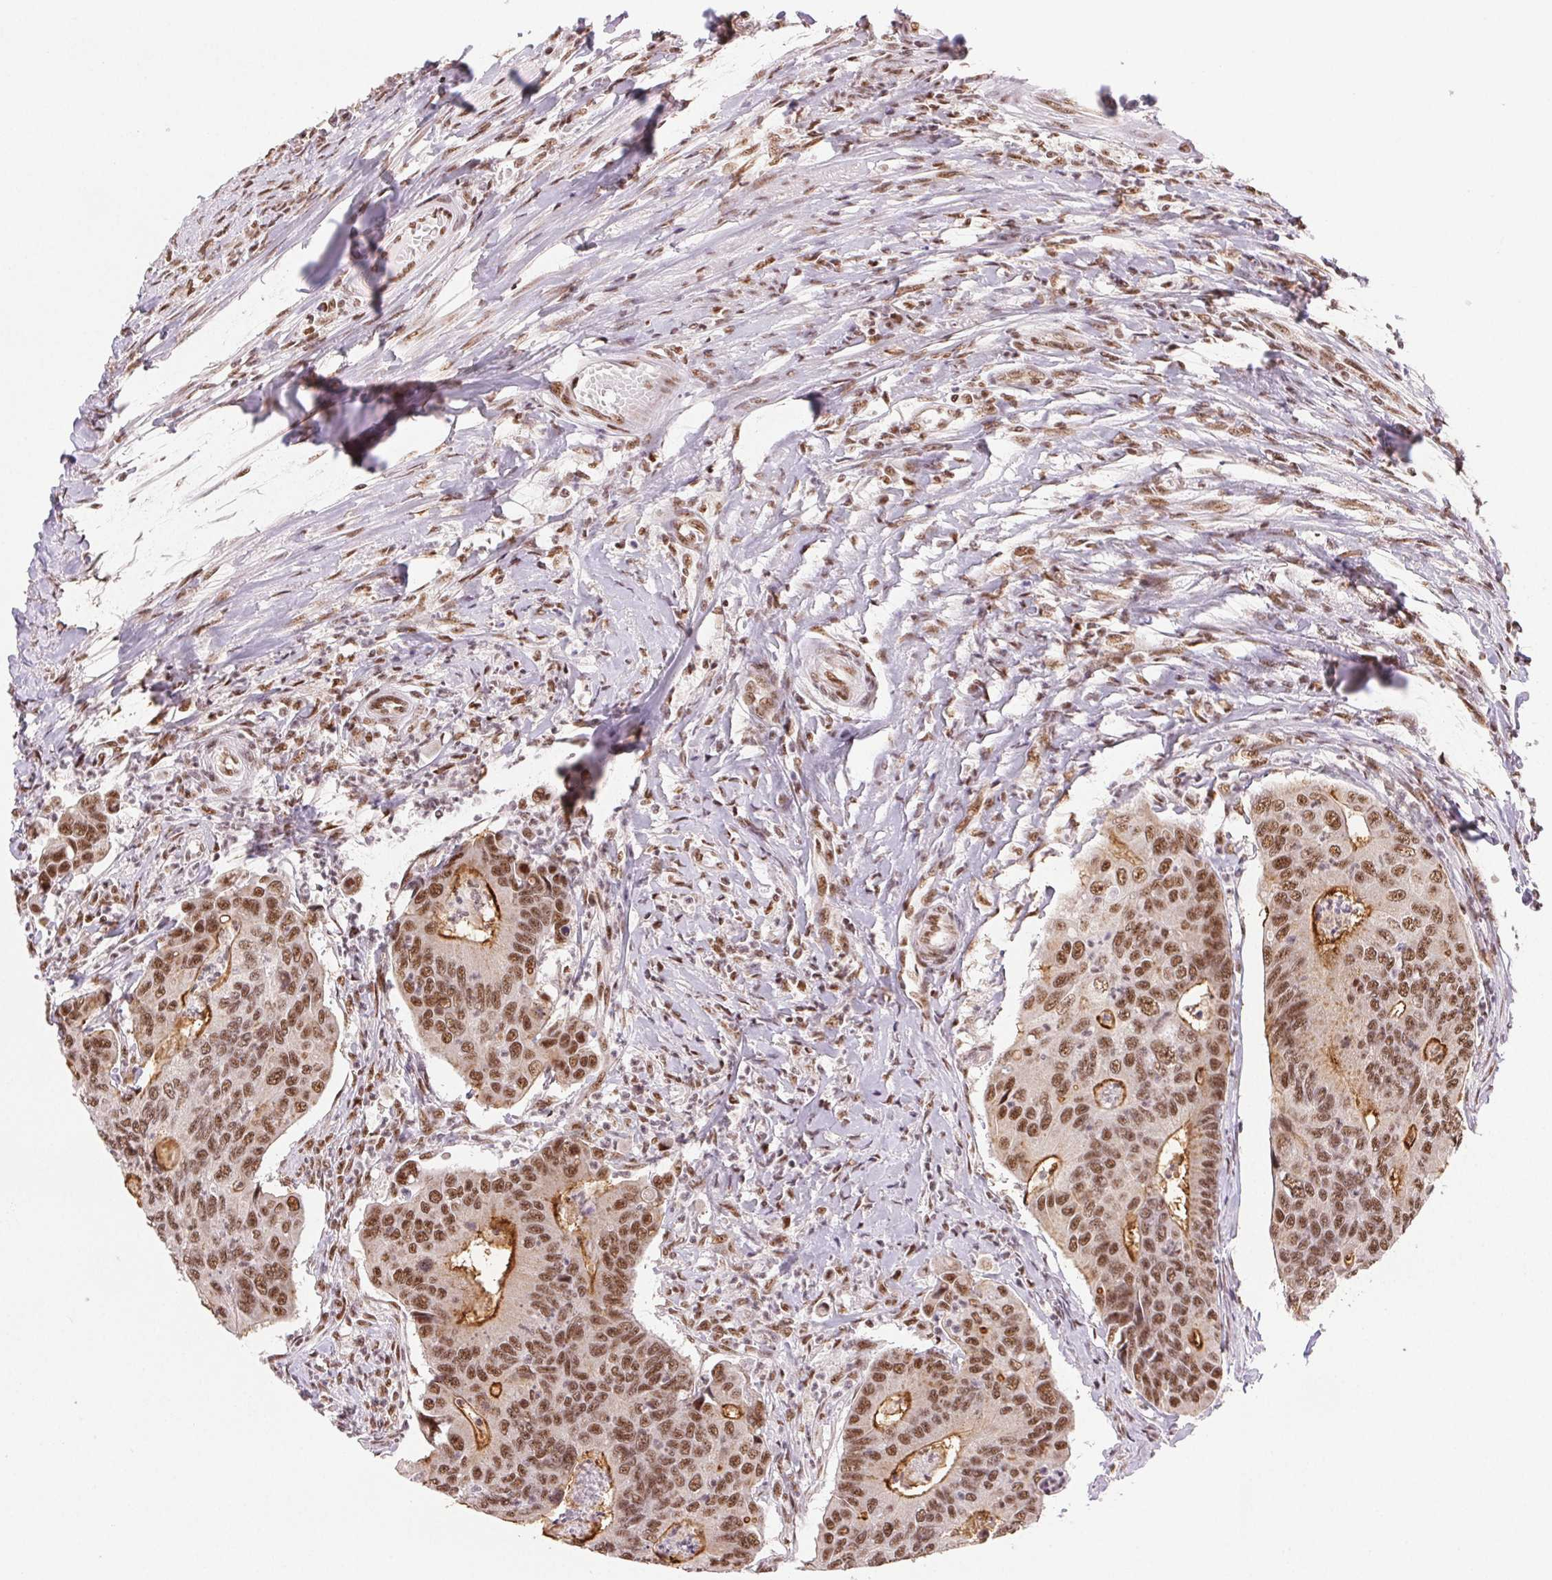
{"staining": {"intensity": "moderate", "quantity": ">75%", "location": "nuclear"}, "tissue": "colorectal cancer", "cell_type": "Tumor cells", "image_type": "cancer", "snomed": [{"axis": "morphology", "description": "Adenocarcinoma, NOS"}, {"axis": "topography", "description": "Colon"}], "caption": "Protein staining of colorectal cancer (adenocarcinoma) tissue demonstrates moderate nuclear staining in approximately >75% of tumor cells.", "gene": "IK", "patient": {"sex": "female", "age": 67}}